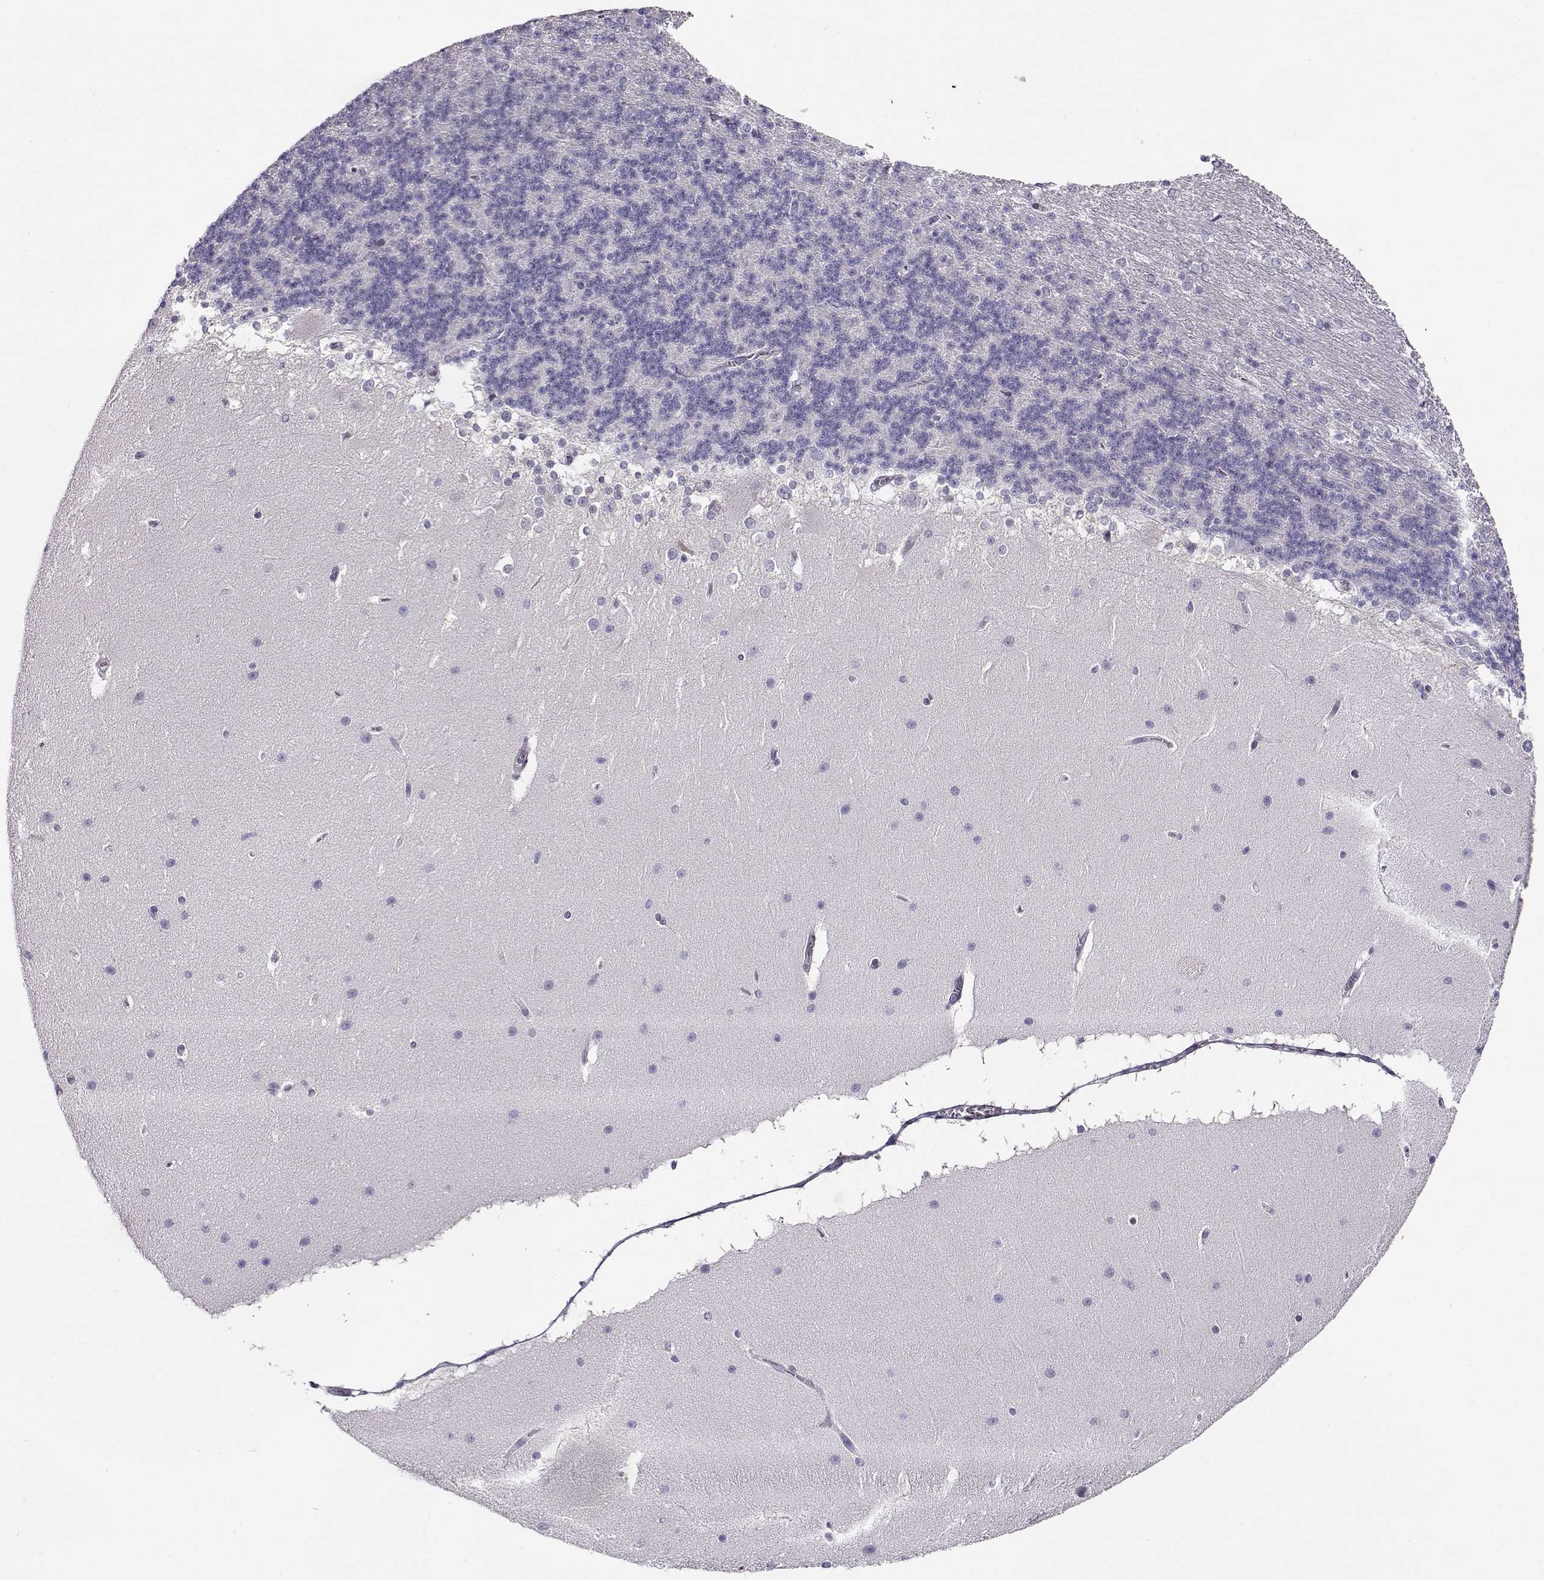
{"staining": {"intensity": "negative", "quantity": "none", "location": "none"}, "tissue": "cerebellum", "cell_type": "Cells in granular layer", "image_type": "normal", "snomed": [{"axis": "morphology", "description": "Normal tissue, NOS"}, {"axis": "topography", "description": "Cerebellum"}], "caption": "Image shows no protein expression in cells in granular layer of normal cerebellum. (DAB immunohistochemistry (IHC) with hematoxylin counter stain).", "gene": "CRX", "patient": {"sex": "female", "age": 19}}